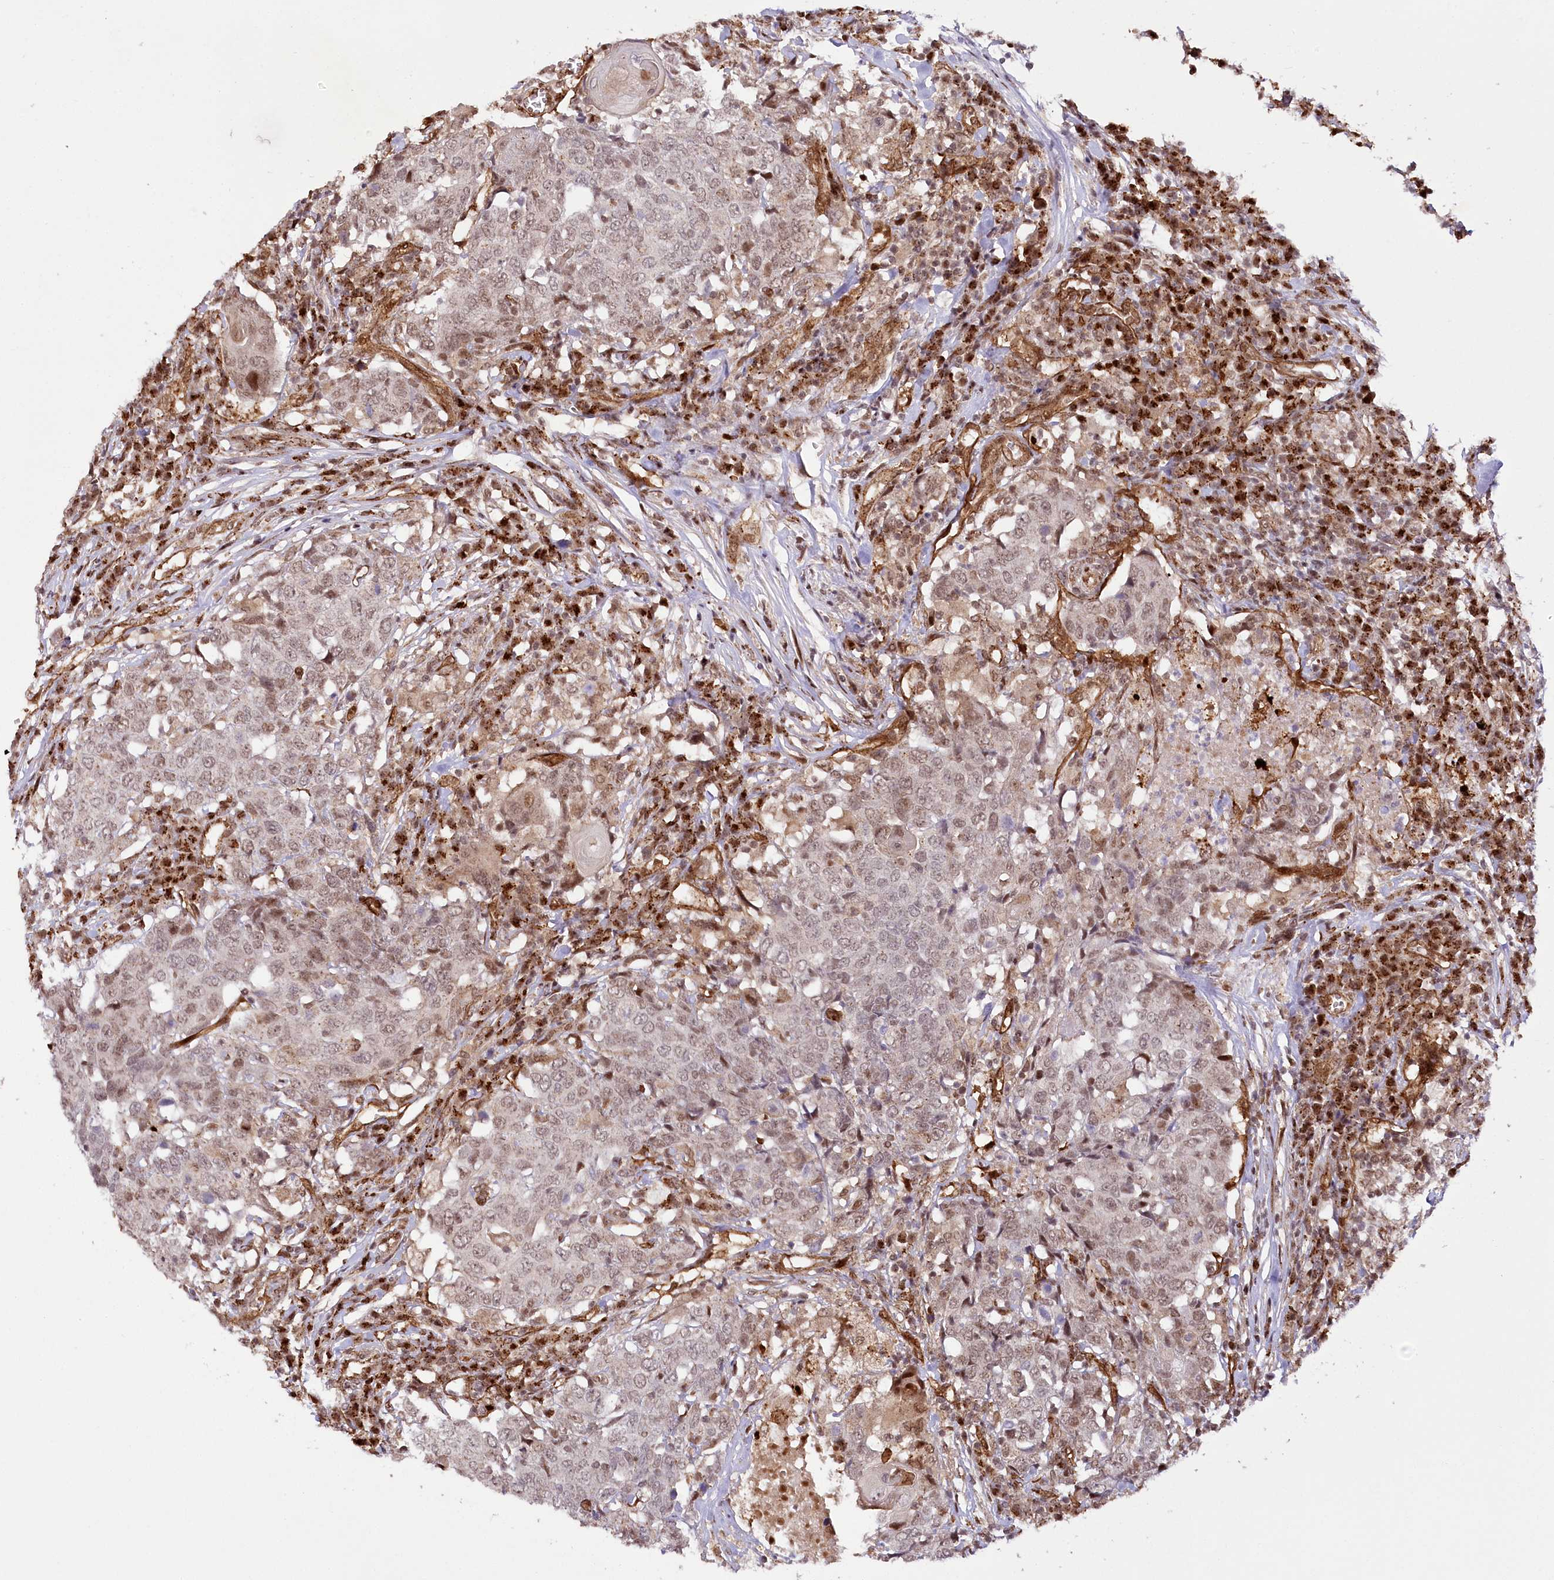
{"staining": {"intensity": "weak", "quantity": "<25%", "location": "cytoplasmic/membranous,nuclear"}, "tissue": "head and neck cancer", "cell_type": "Tumor cells", "image_type": "cancer", "snomed": [{"axis": "morphology", "description": "Squamous cell carcinoma, NOS"}, {"axis": "topography", "description": "Head-Neck"}], "caption": "Image shows no significant protein expression in tumor cells of squamous cell carcinoma (head and neck). (DAB (3,3'-diaminobenzidine) immunohistochemistry (IHC) with hematoxylin counter stain).", "gene": "COPG1", "patient": {"sex": "male", "age": 66}}